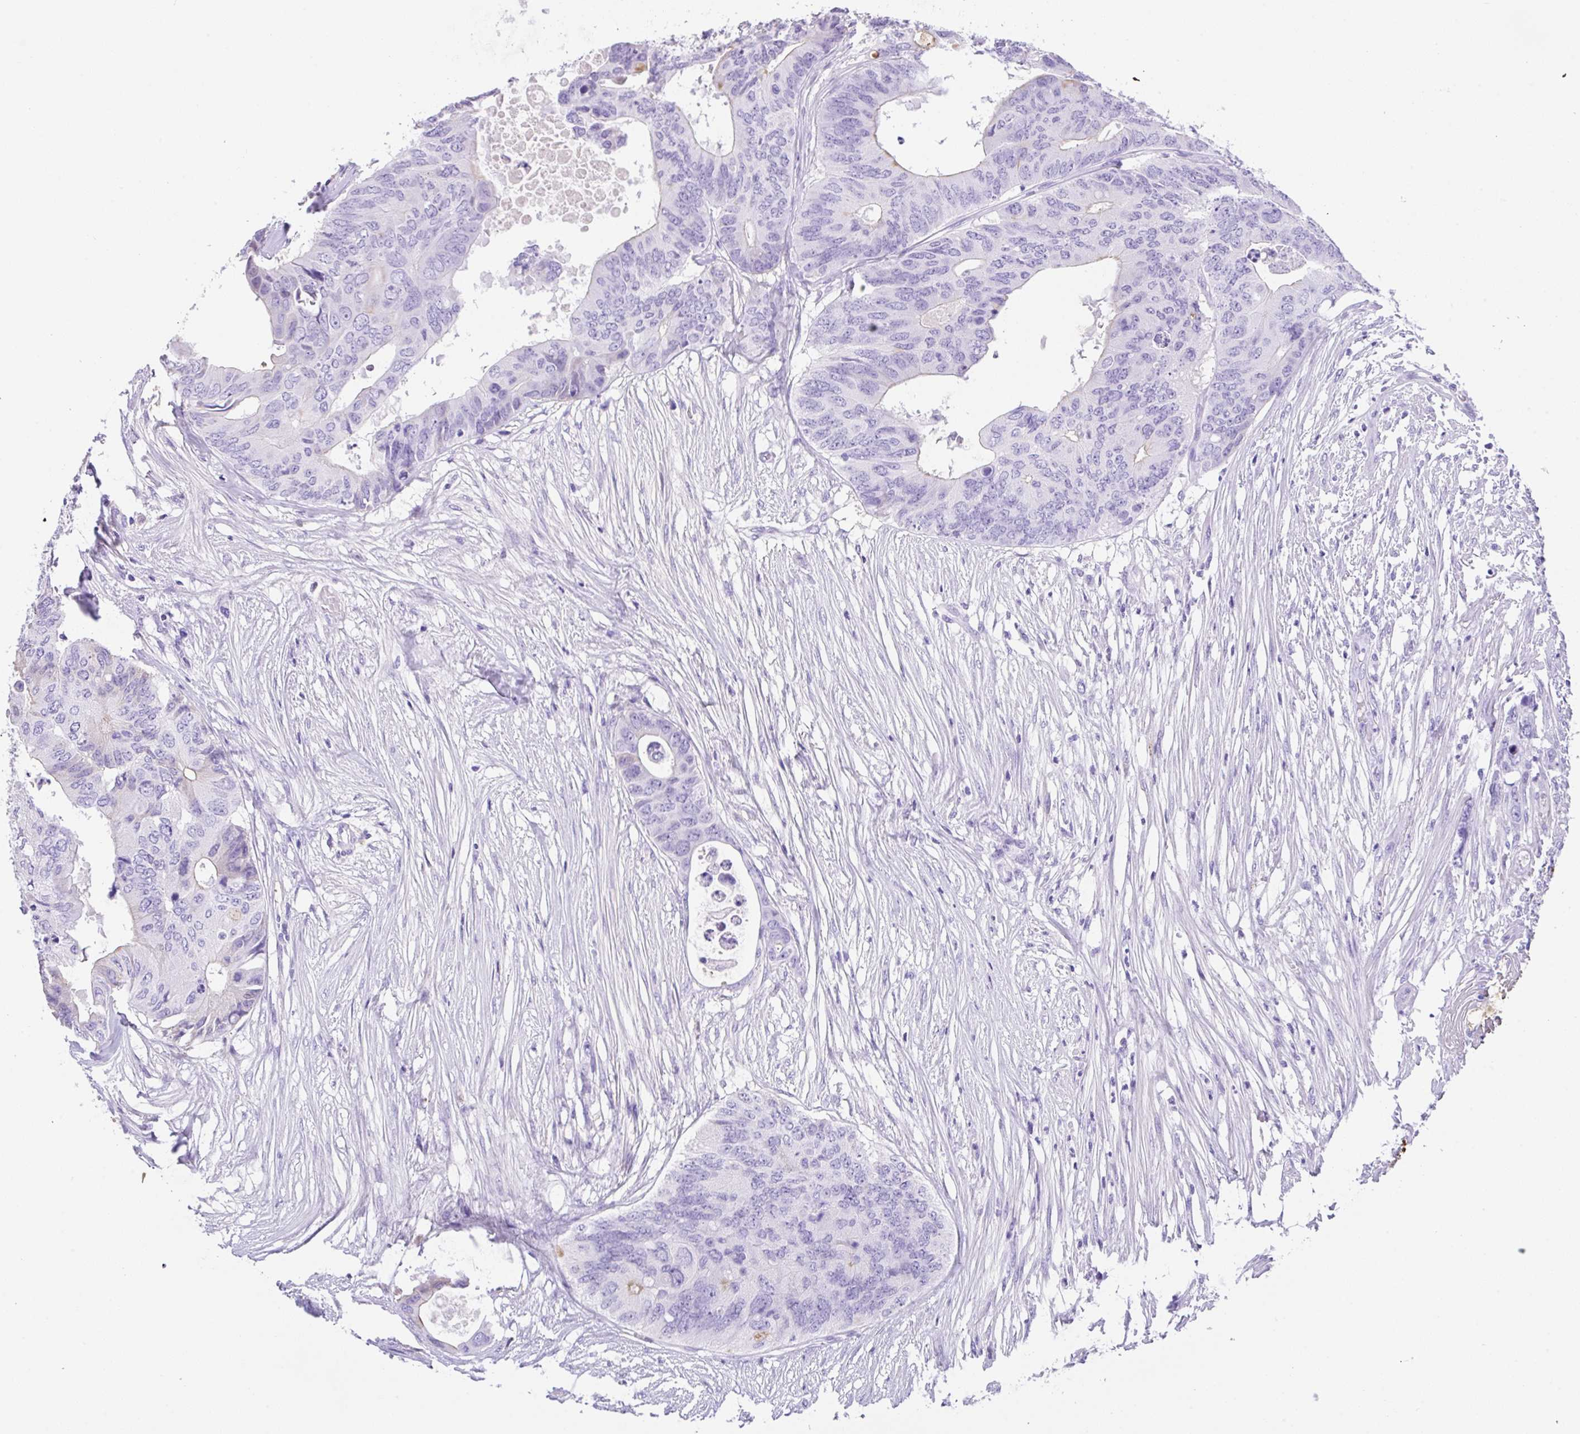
{"staining": {"intensity": "negative", "quantity": "none", "location": "none"}, "tissue": "colorectal cancer", "cell_type": "Tumor cells", "image_type": "cancer", "snomed": [{"axis": "morphology", "description": "Adenocarcinoma, NOS"}, {"axis": "topography", "description": "Colon"}], "caption": "The IHC photomicrograph has no significant expression in tumor cells of colorectal cancer (adenocarcinoma) tissue.", "gene": "HOXC12", "patient": {"sex": "male", "age": 71}}